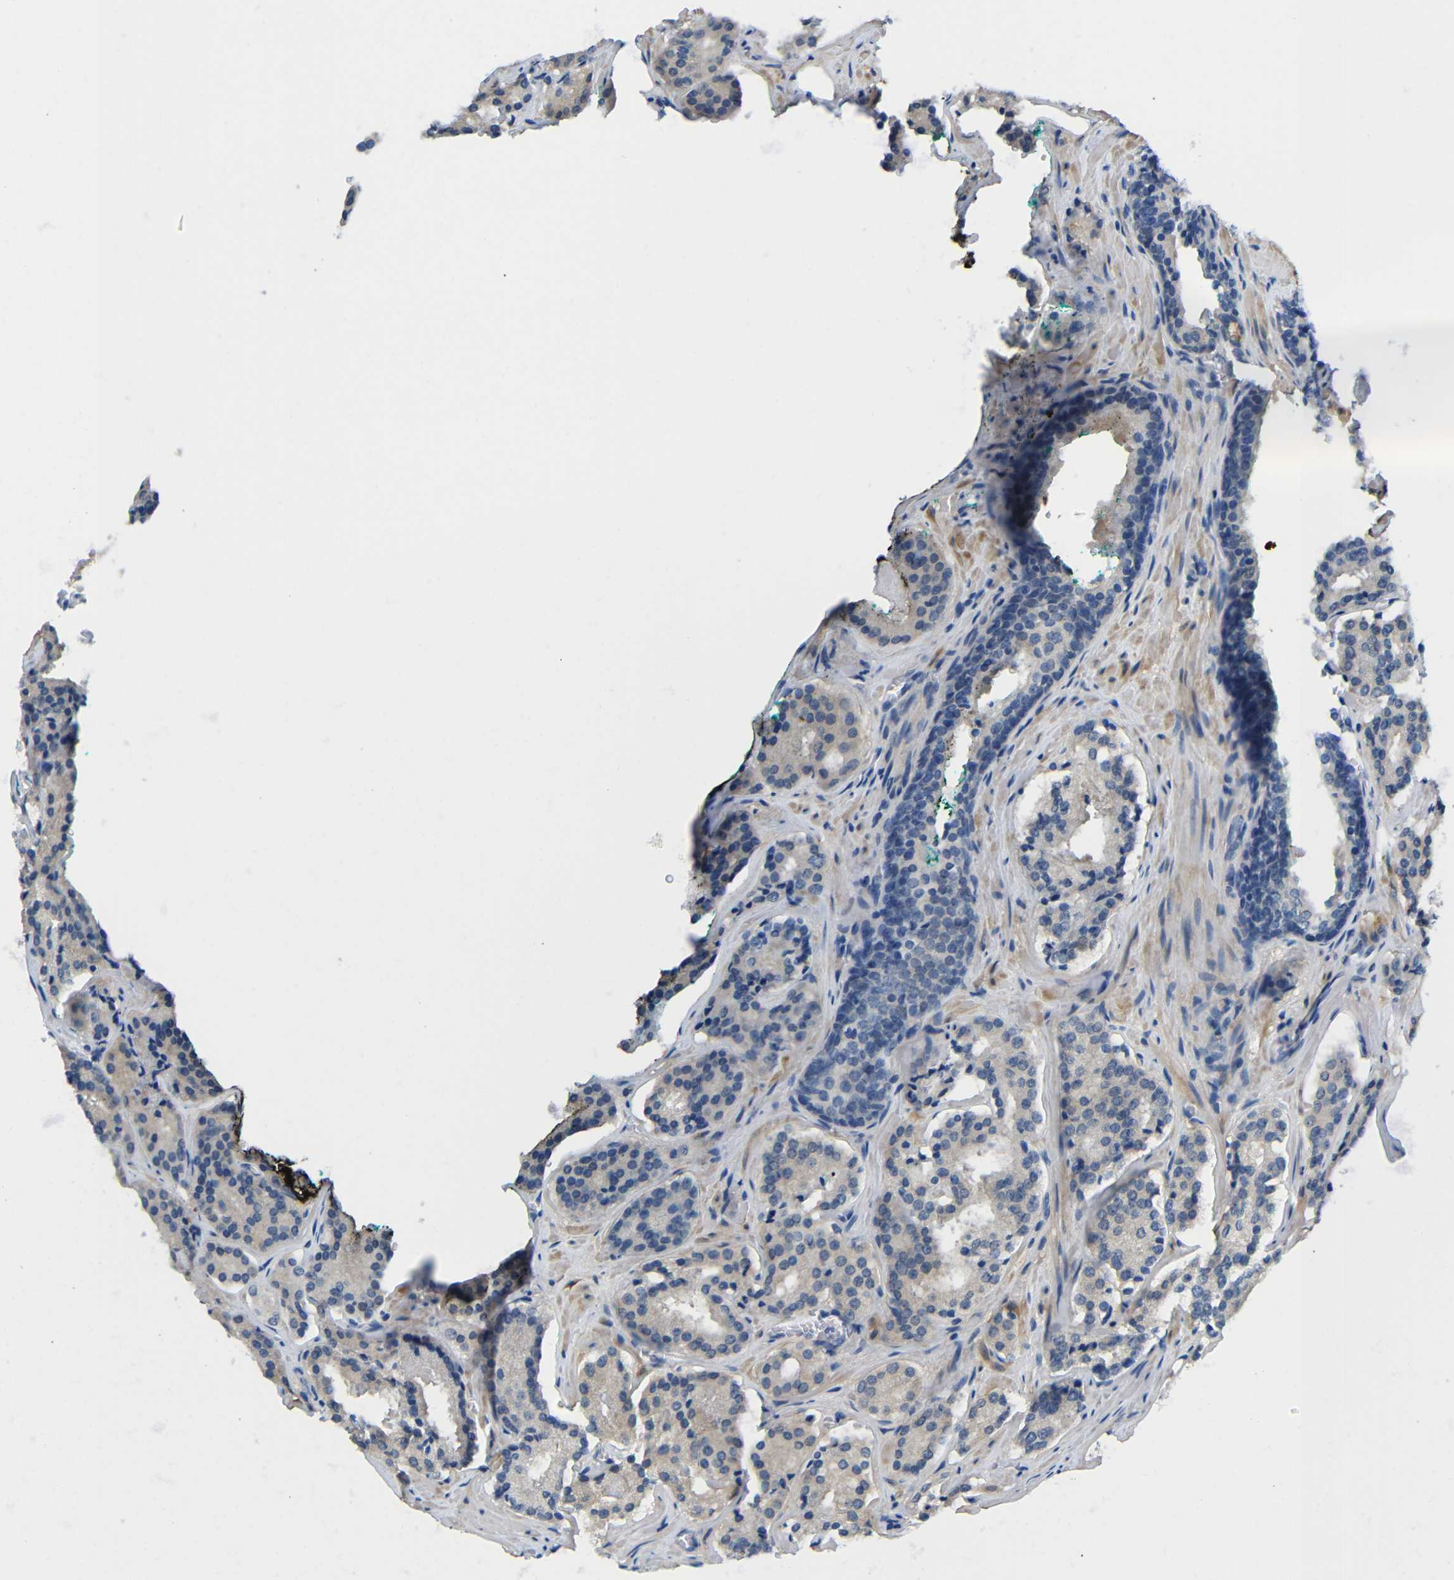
{"staining": {"intensity": "negative", "quantity": "none", "location": "none"}, "tissue": "prostate cancer", "cell_type": "Tumor cells", "image_type": "cancer", "snomed": [{"axis": "morphology", "description": "Adenocarcinoma, High grade"}, {"axis": "topography", "description": "Prostate"}], "caption": "High-grade adenocarcinoma (prostate) stained for a protein using immunohistochemistry (IHC) demonstrates no expression tumor cells.", "gene": "NEGR1", "patient": {"sex": "male", "age": 60}}